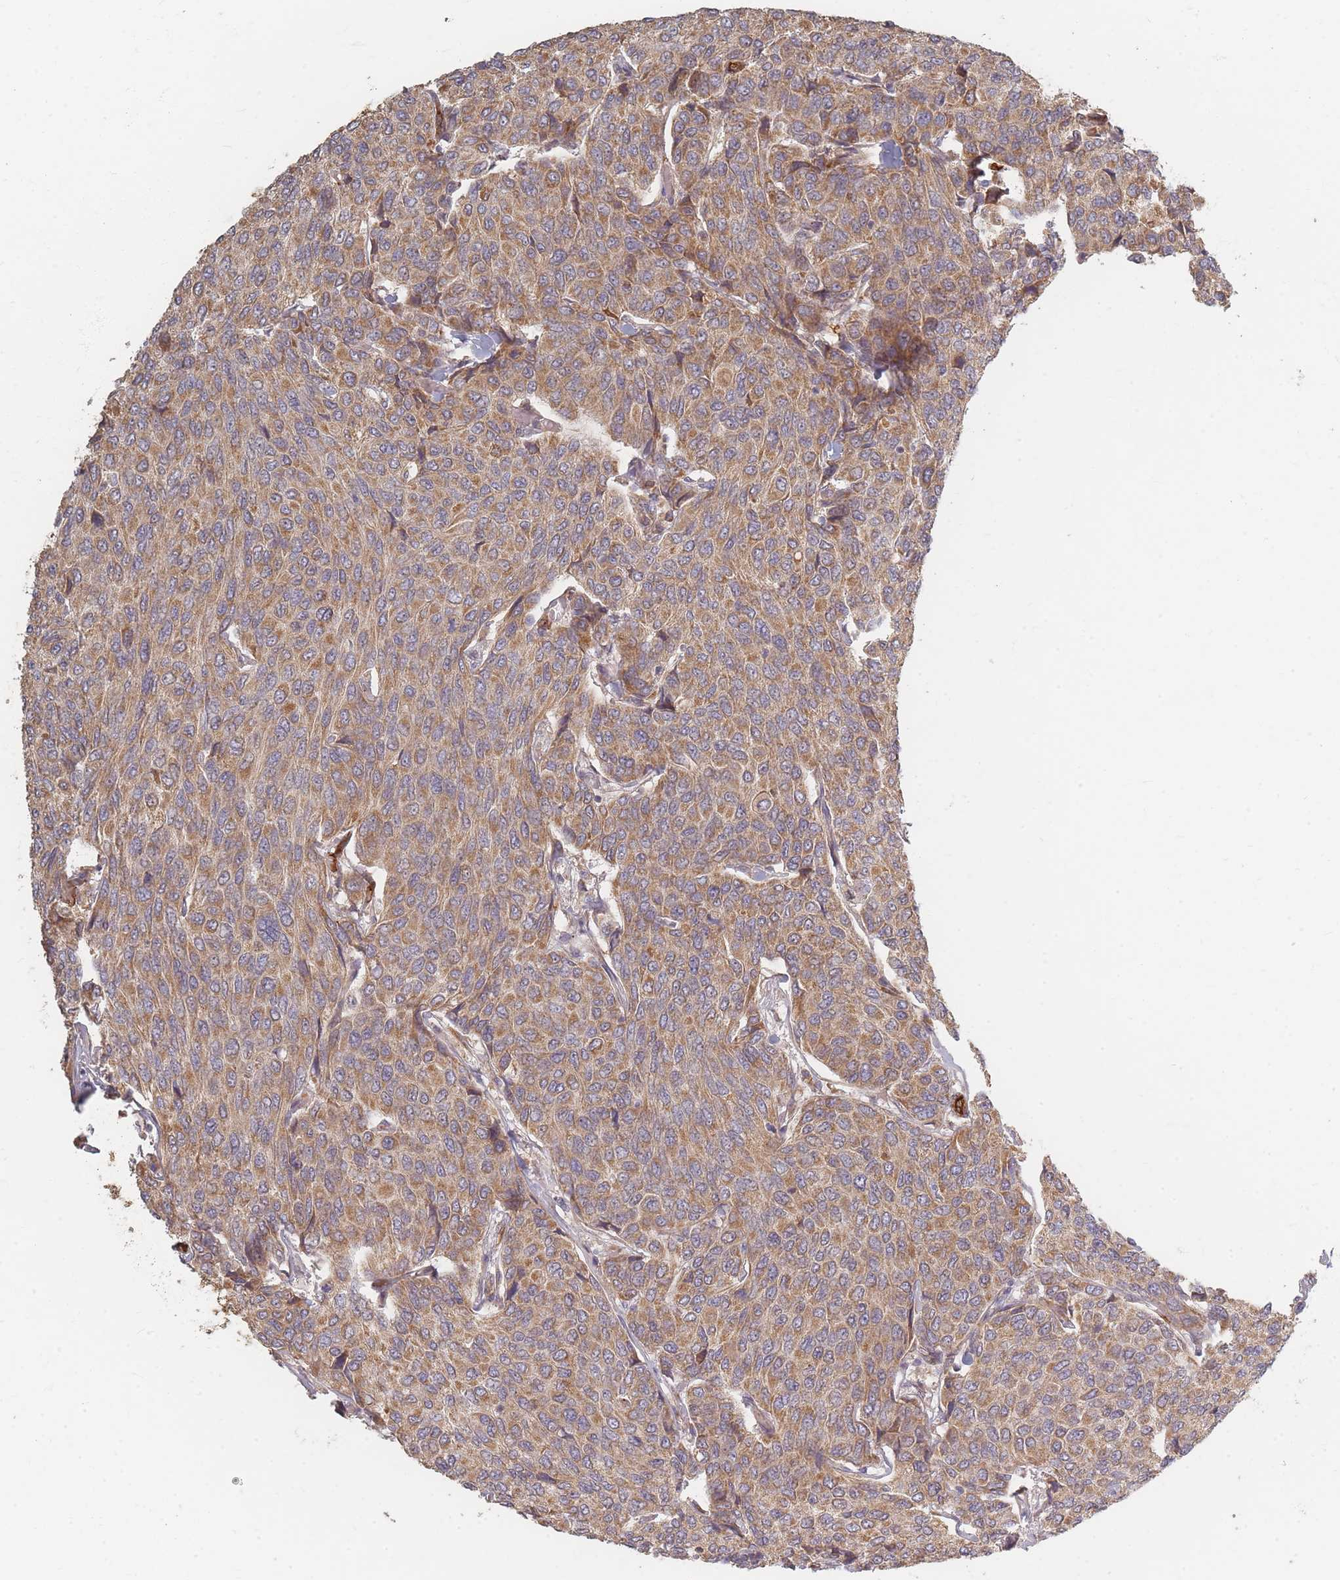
{"staining": {"intensity": "moderate", "quantity": ">75%", "location": "cytoplasmic/membranous"}, "tissue": "breast cancer", "cell_type": "Tumor cells", "image_type": "cancer", "snomed": [{"axis": "morphology", "description": "Duct carcinoma"}, {"axis": "topography", "description": "Breast"}], "caption": "Immunohistochemistry (IHC) staining of invasive ductal carcinoma (breast), which reveals medium levels of moderate cytoplasmic/membranous positivity in approximately >75% of tumor cells indicating moderate cytoplasmic/membranous protein expression. The staining was performed using DAB (3,3'-diaminobenzidine) (brown) for protein detection and nuclei were counterstained in hematoxylin (blue).", "gene": "MRPS6", "patient": {"sex": "female", "age": 55}}